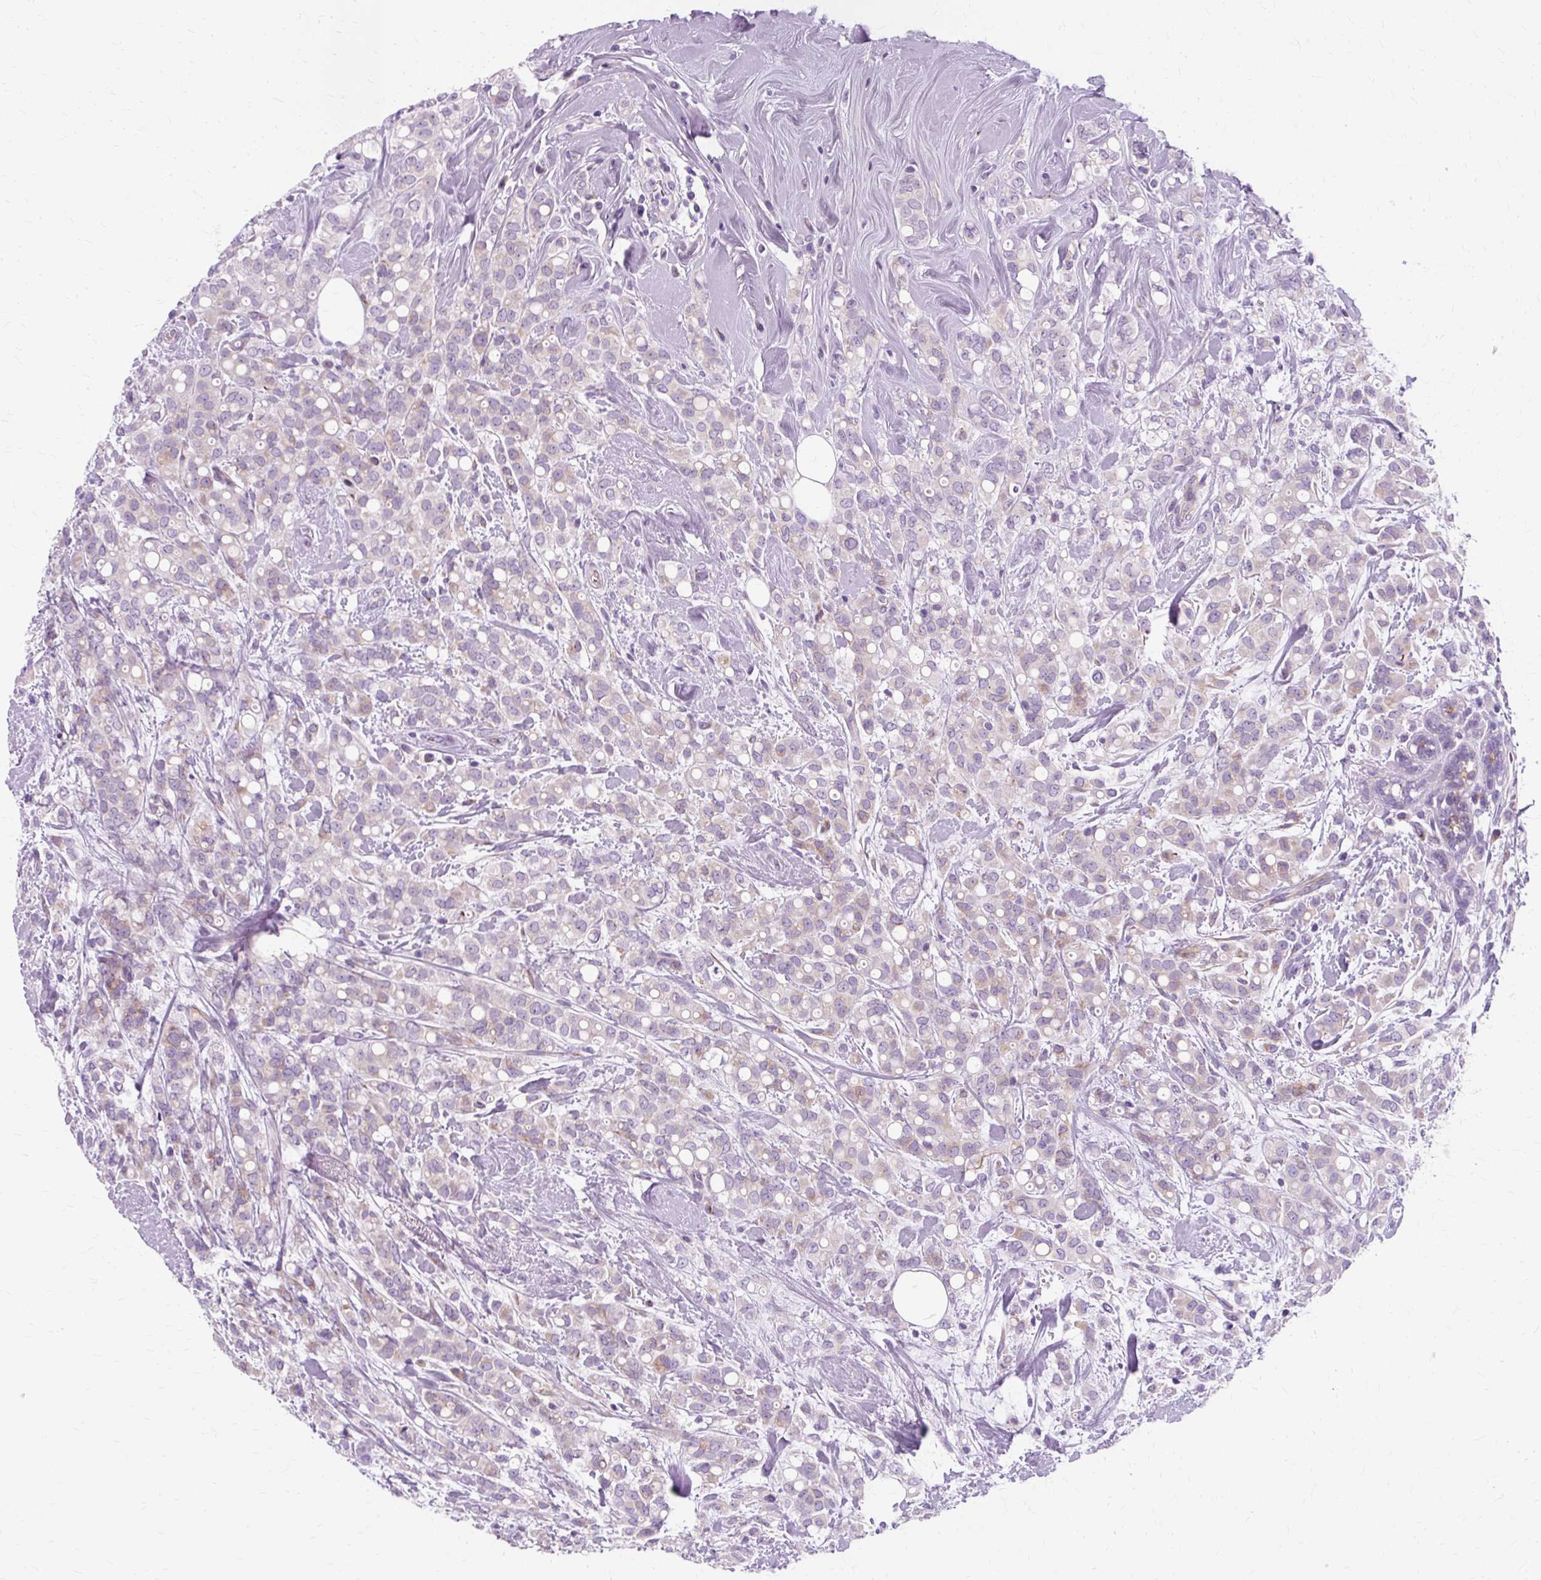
{"staining": {"intensity": "weak", "quantity": "<25%", "location": "cytoplasmic/membranous"}, "tissue": "breast cancer", "cell_type": "Tumor cells", "image_type": "cancer", "snomed": [{"axis": "morphology", "description": "Lobular carcinoma"}, {"axis": "topography", "description": "Breast"}], "caption": "Human breast cancer (lobular carcinoma) stained for a protein using immunohistochemistry (IHC) demonstrates no staining in tumor cells.", "gene": "TMEM89", "patient": {"sex": "female", "age": 68}}